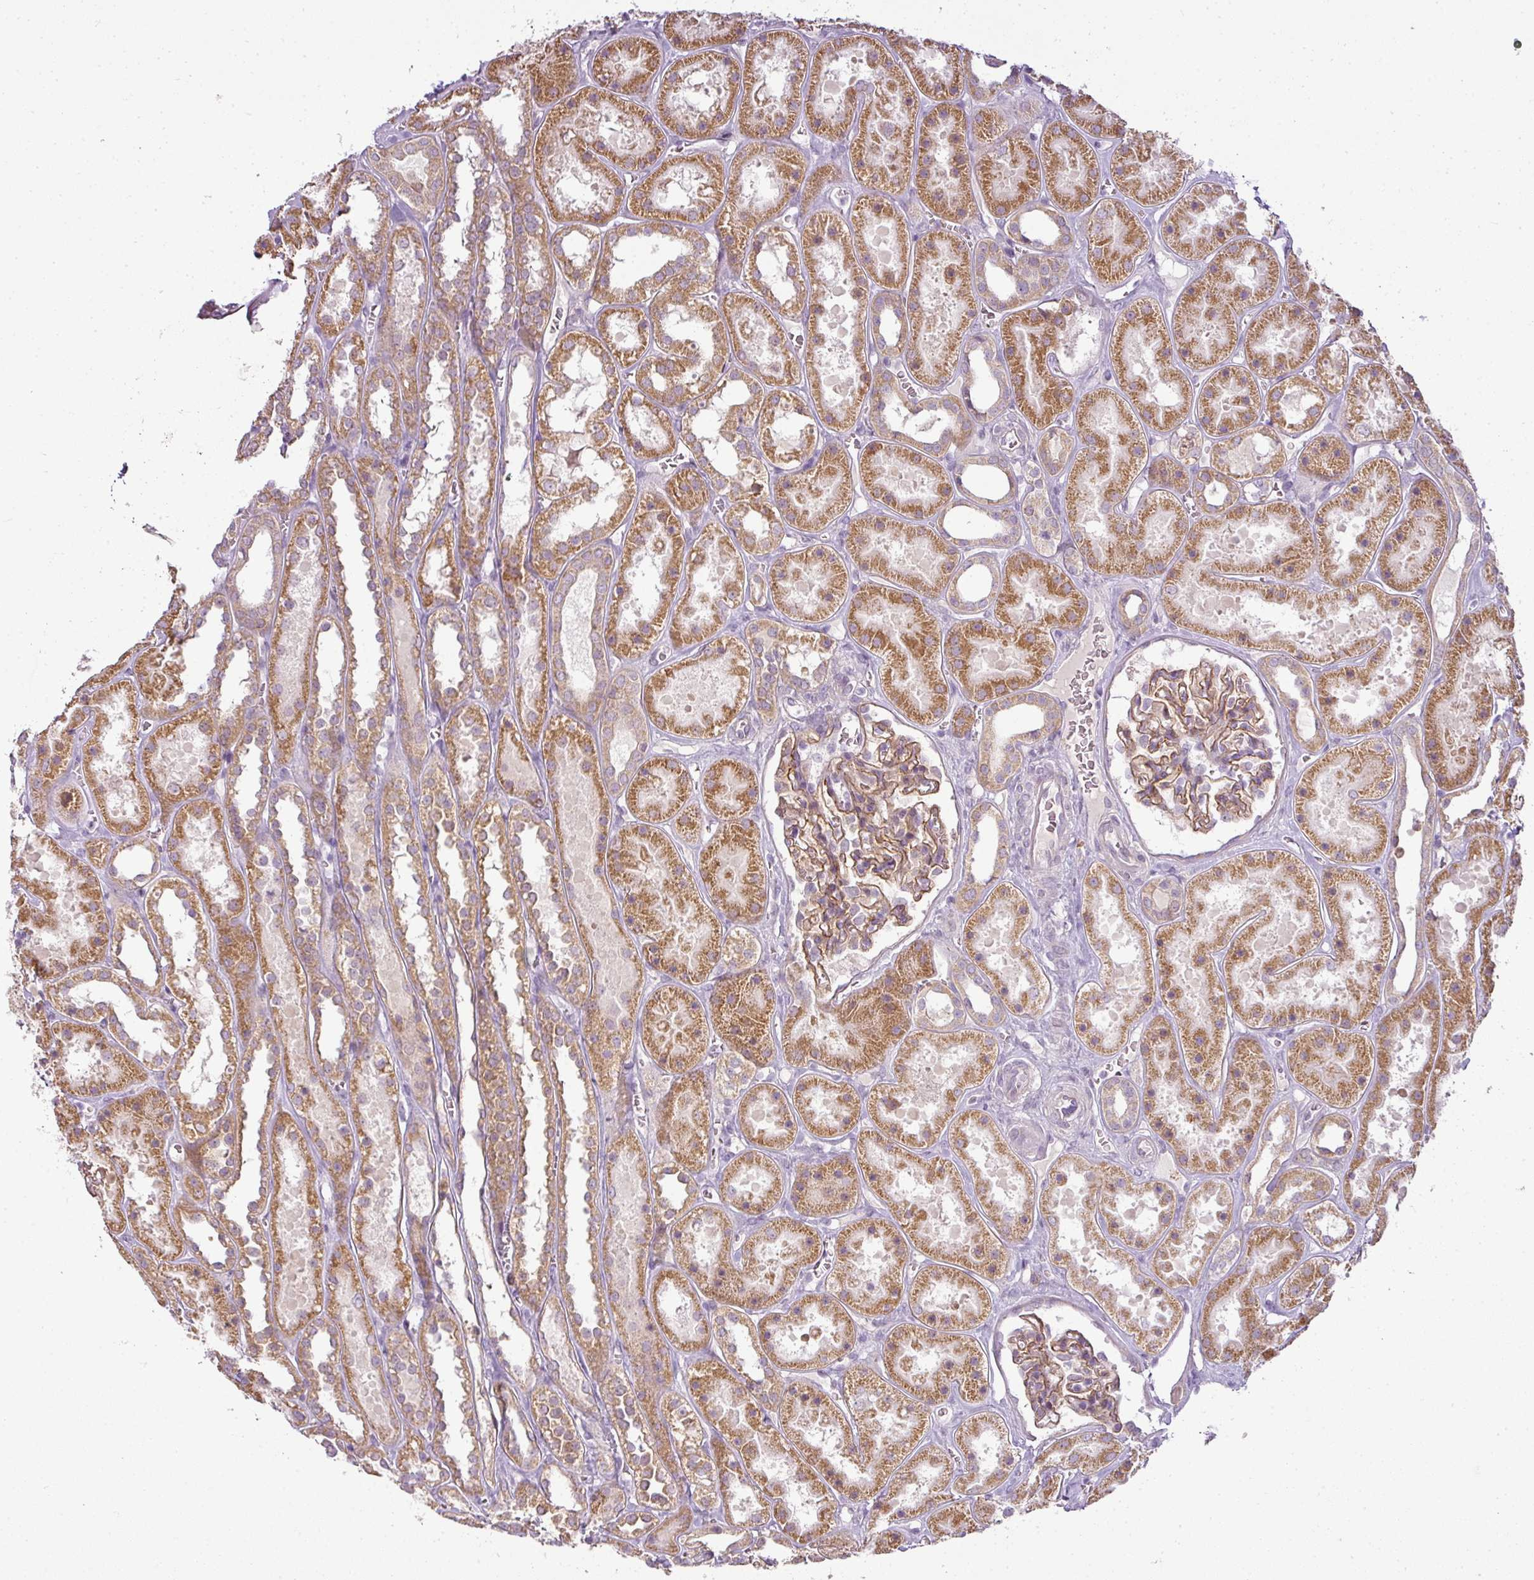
{"staining": {"intensity": "moderate", "quantity": ">75%", "location": "cytoplasmic/membranous"}, "tissue": "kidney", "cell_type": "Cells in glomeruli", "image_type": "normal", "snomed": [{"axis": "morphology", "description": "Normal tissue, NOS"}, {"axis": "topography", "description": "Kidney"}], "caption": "The micrograph reveals immunohistochemical staining of normal kidney. There is moderate cytoplasmic/membranous staining is seen in approximately >75% of cells in glomeruli. The protein of interest is stained brown, and the nuclei are stained in blue (DAB (3,3'-diaminobenzidine) IHC with brightfield microscopy, high magnification).", "gene": "LY75", "patient": {"sex": "female", "age": 41}}